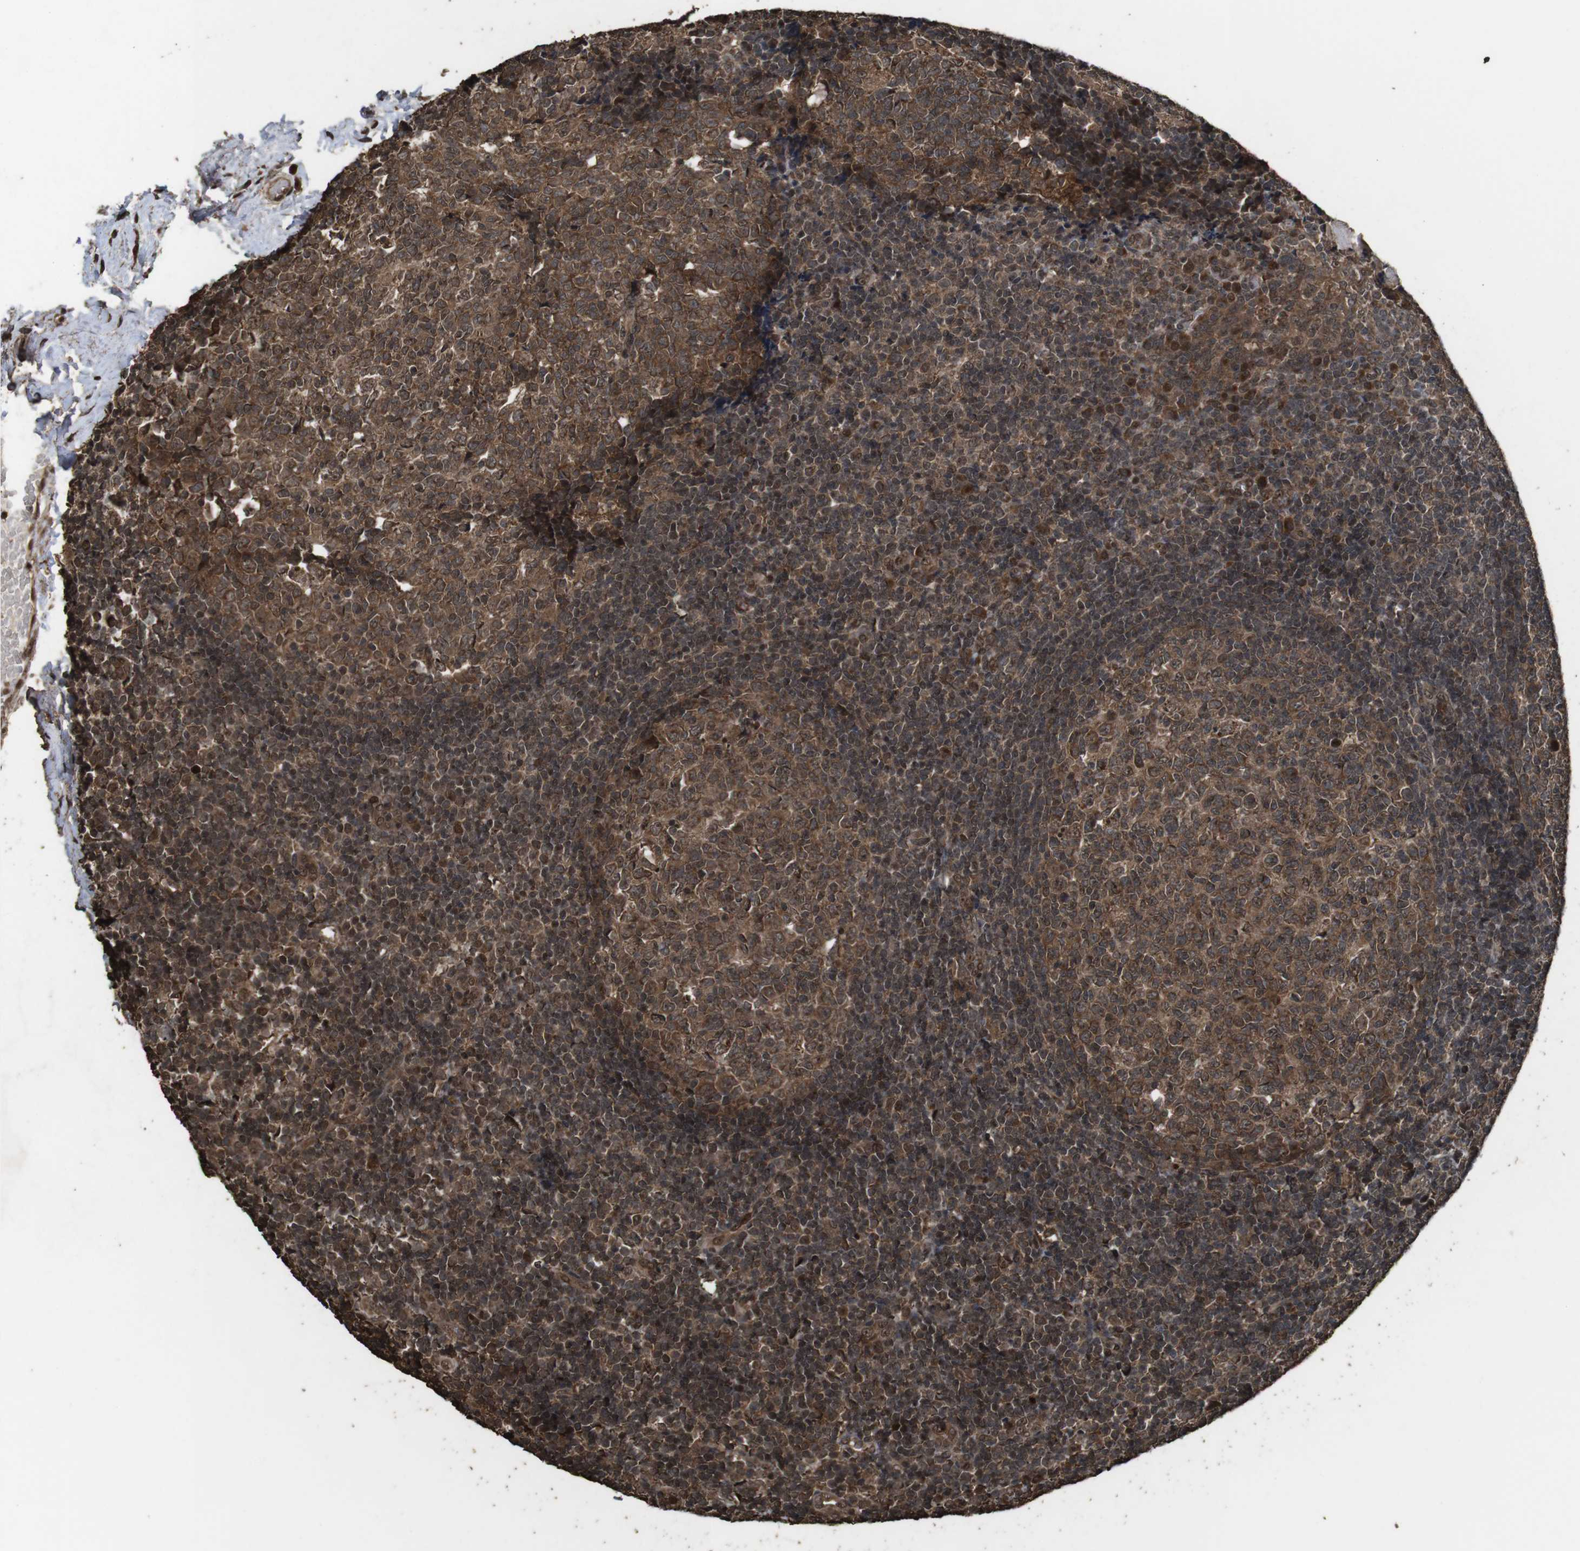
{"staining": {"intensity": "moderate", "quantity": ">75%", "location": "cytoplasmic/membranous"}, "tissue": "tonsil", "cell_type": "Germinal center cells", "image_type": "normal", "snomed": [{"axis": "morphology", "description": "Normal tissue, NOS"}, {"axis": "topography", "description": "Tonsil"}], "caption": "Immunohistochemical staining of normal tonsil demonstrates moderate cytoplasmic/membranous protein staining in approximately >75% of germinal center cells.", "gene": "RRAS2", "patient": {"sex": "female", "age": 19}}